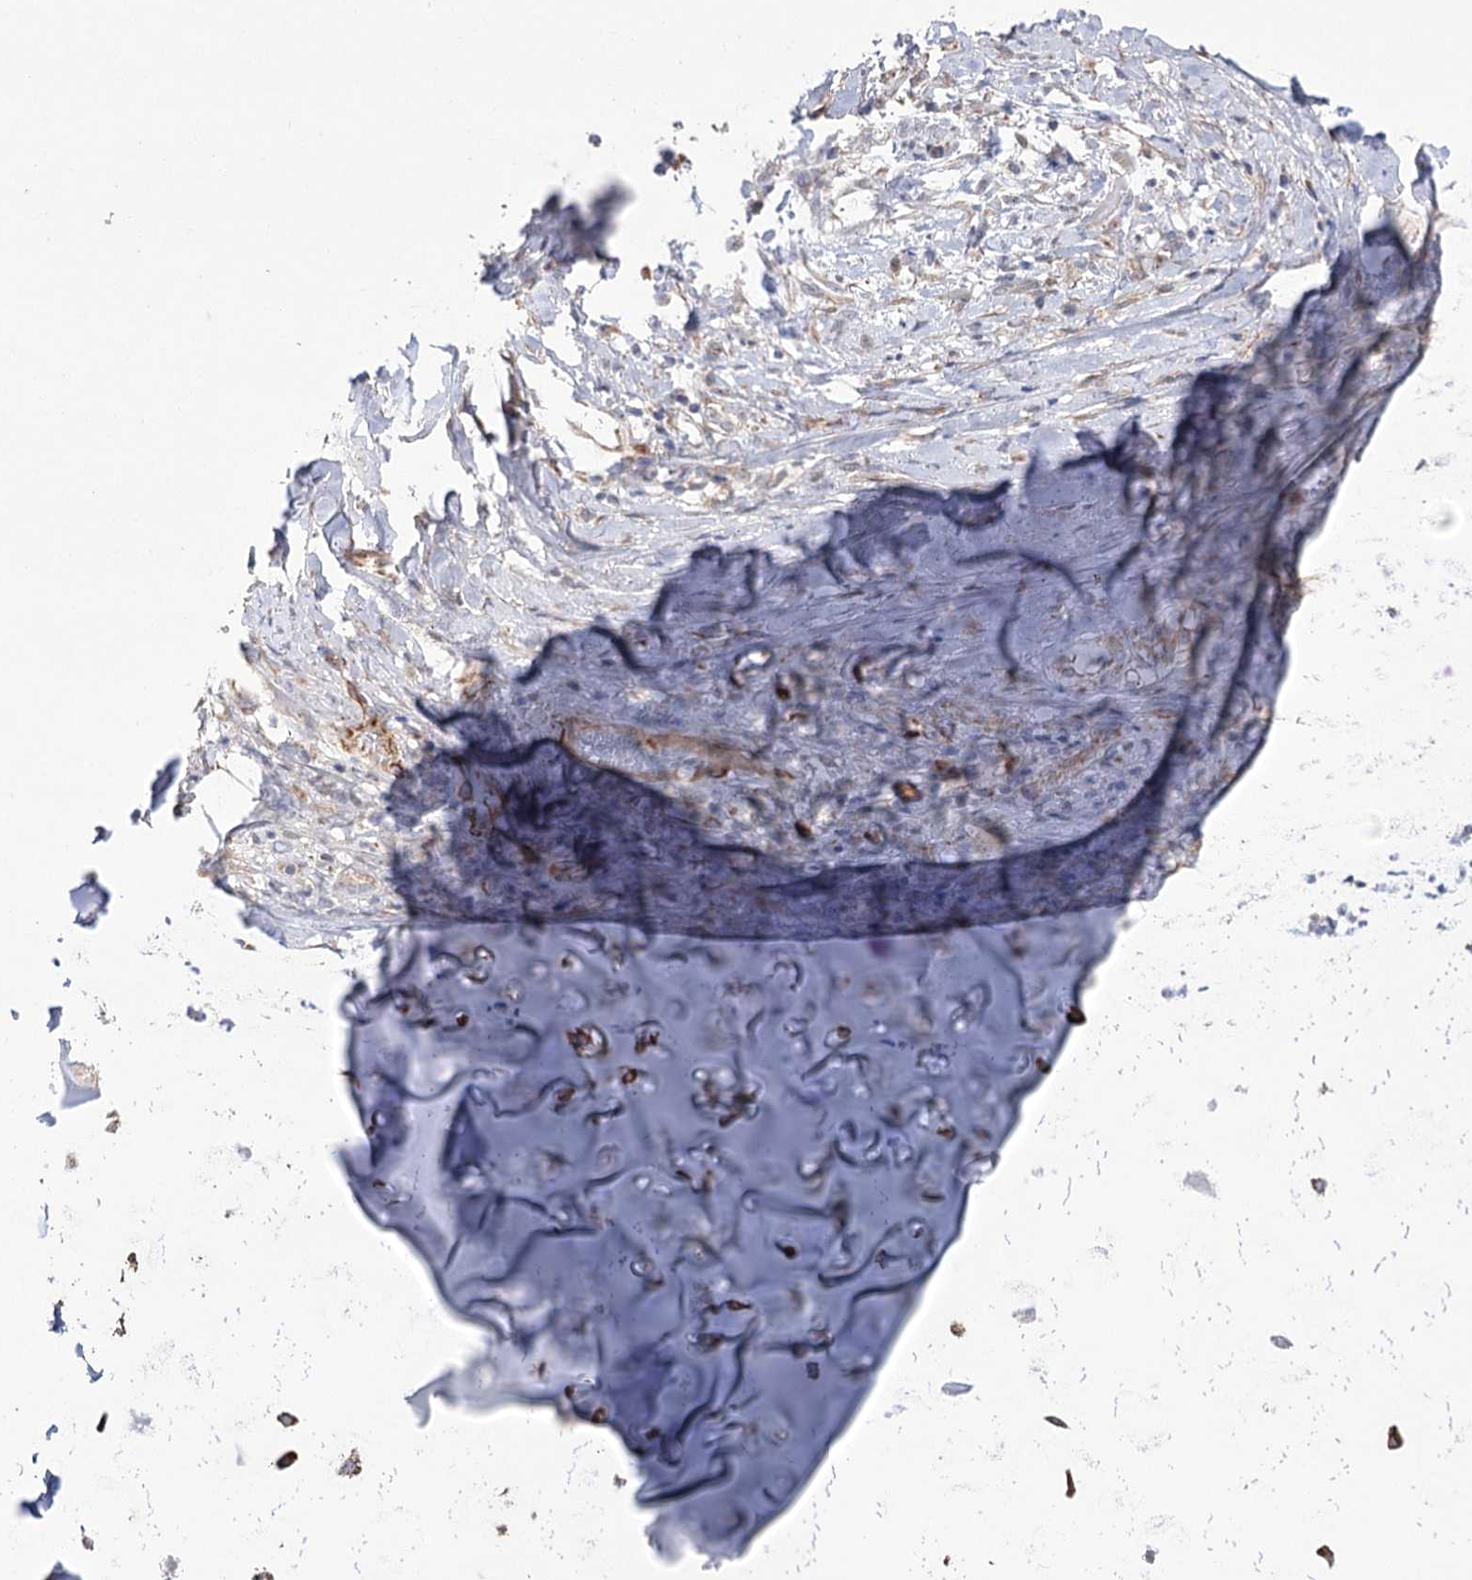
{"staining": {"intensity": "moderate", "quantity": "25%-75%", "location": "cytoplasmic/membranous"}, "tissue": "adipose tissue", "cell_type": "Adipocytes", "image_type": "normal", "snomed": [{"axis": "morphology", "description": "Normal tissue, NOS"}, {"axis": "morphology", "description": "Basal cell carcinoma"}, {"axis": "topography", "description": "Cartilage tissue"}, {"axis": "topography", "description": "Nasopharynx"}, {"axis": "topography", "description": "Oral tissue"}], "caption": "Human adipose tissue stained for a protein (brown) shows moderate cytoplasmic/membranous positive expression in about 25%-75% of adipocytes.", "gene": "ECHDC3", "patient": {"sex": "female", "age": 77}}